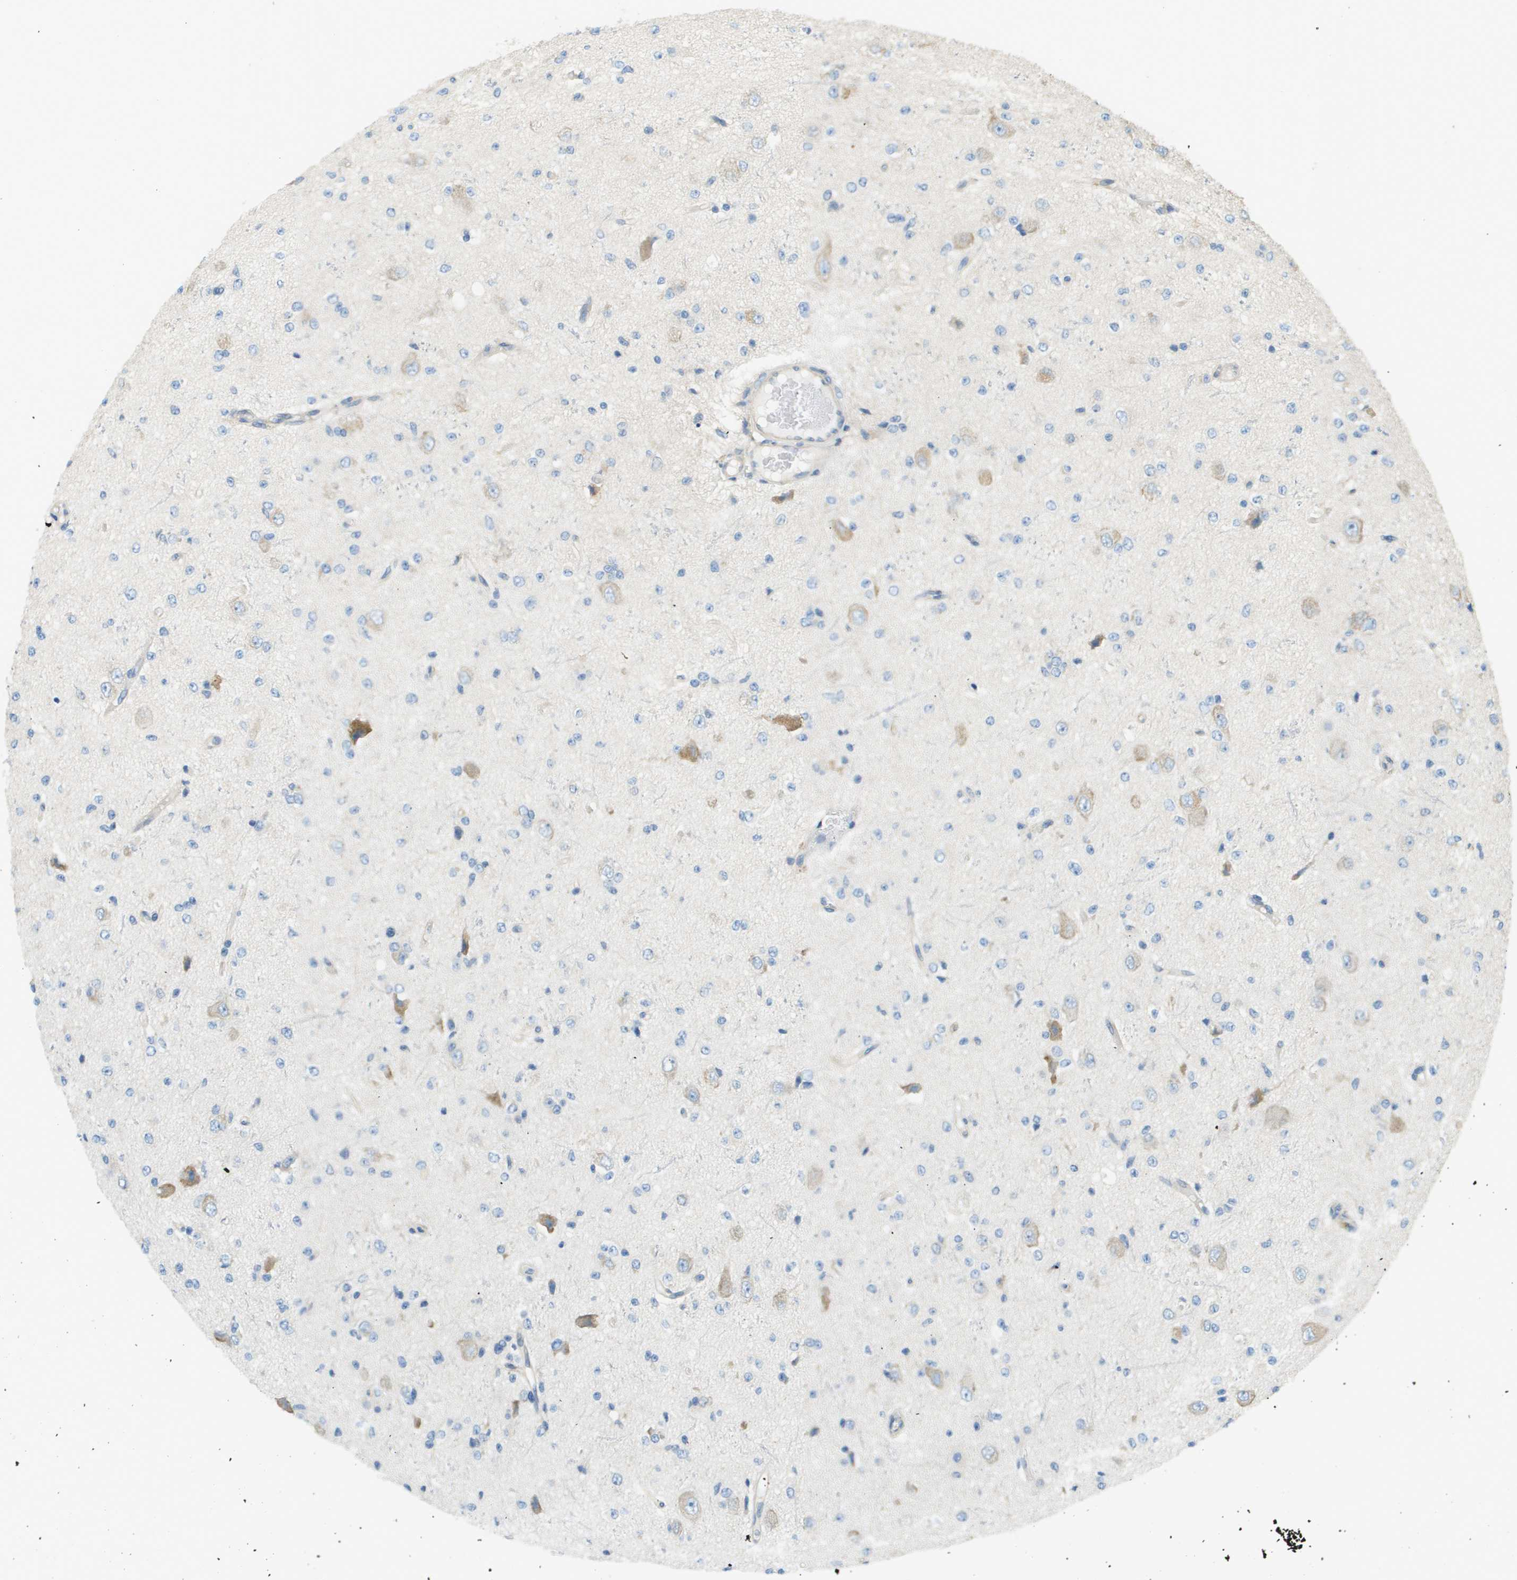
{"staining": {"intensity": "negative", "quantity": "none", "location": "none"}, "tissue": "glioma", "cell_type": "Tumor cells", "image_type": "cancer", "snomed": [{"axis": "morphology", "description": "Glioma, malignant, High grade"}, {"axis": "topography", "description": "pancreas cauda"}], "caption": "IHC of human high-grade glioma (malignant) exhibits no positivity in tumor cells.", "gene": "DNAJB11", "patient": {"sex": "male", "age": 60}}